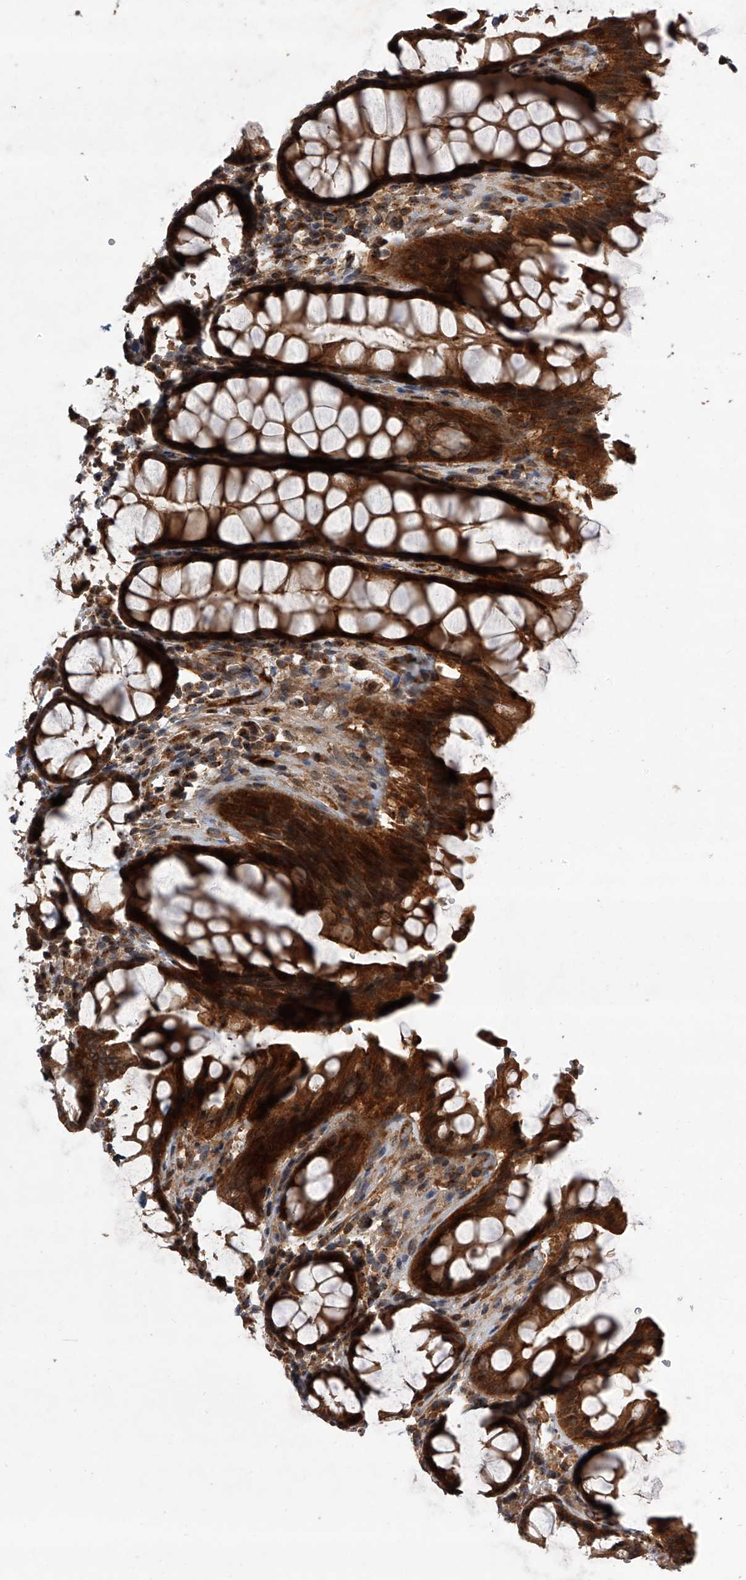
{"staining": {"intensity": "strong", "quantity": ">75%", "location": "cytoplasmic/membranous"}, "tissue": "rectum", "cell_type": "Glandular cells", "image_type": "normal", "snomed": [{"axis": "morphology", "description": "Normal tissue, NOS"}, {"axis": "topography", "description": "Rectum"}], "caption": "Strong cytoplasmic/membranous staining is appreciated in approximately >75% of glandular cells in unremarkable rectum.", "gene": "USP47", "patient": {"sex": "male", "age": 64}}